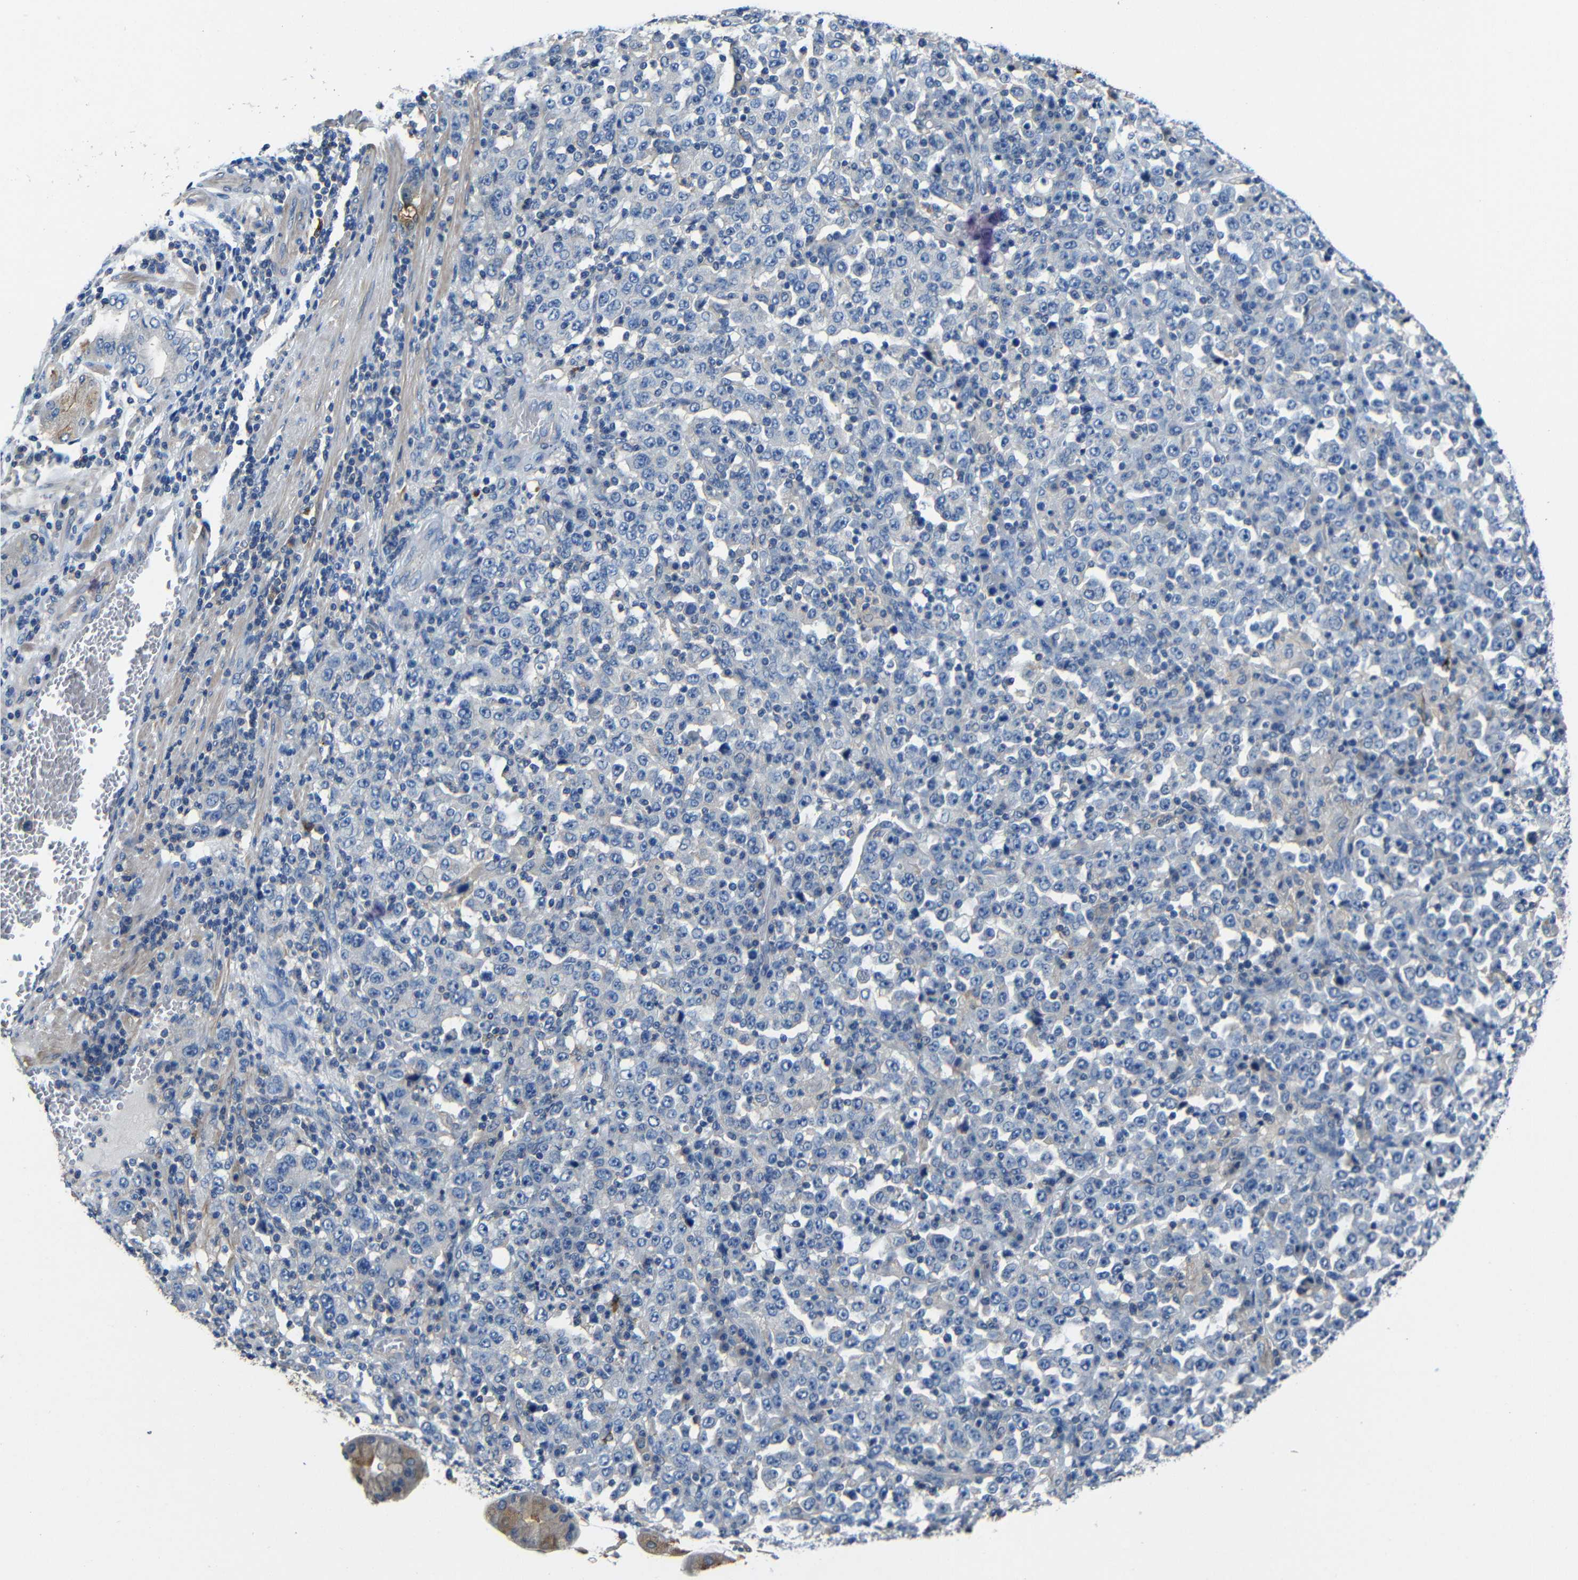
{"staining": {"intensity": "negative", "quantity": "none", "location": "none"}, "tissue": "stomach cancer", "cell_type": "Tumor cells", "image_type": "cancer", "snomed": [{"axis": "morphology", "description": "Normal tissue, NOS"}, {"axis": "morphology", "description": "Adenocarcinoma, NOS"}, {"axis": "topography", "description": "Stomach, upper"}, {"axis": "topography", "description": "Stomach"}], "caption": "High magnification brightfield microscopy of stomach adenocarcinoma stained with DAB (brown) and counterstained with hematoxylin (blue): tumor cells show no significant expression. (Brightfield microscopy of DAB (3,3'-diaminobenzidine) IHC at high magnification).", "gene": "GDI1", "patient": {"sex": "male", "age": 59}}